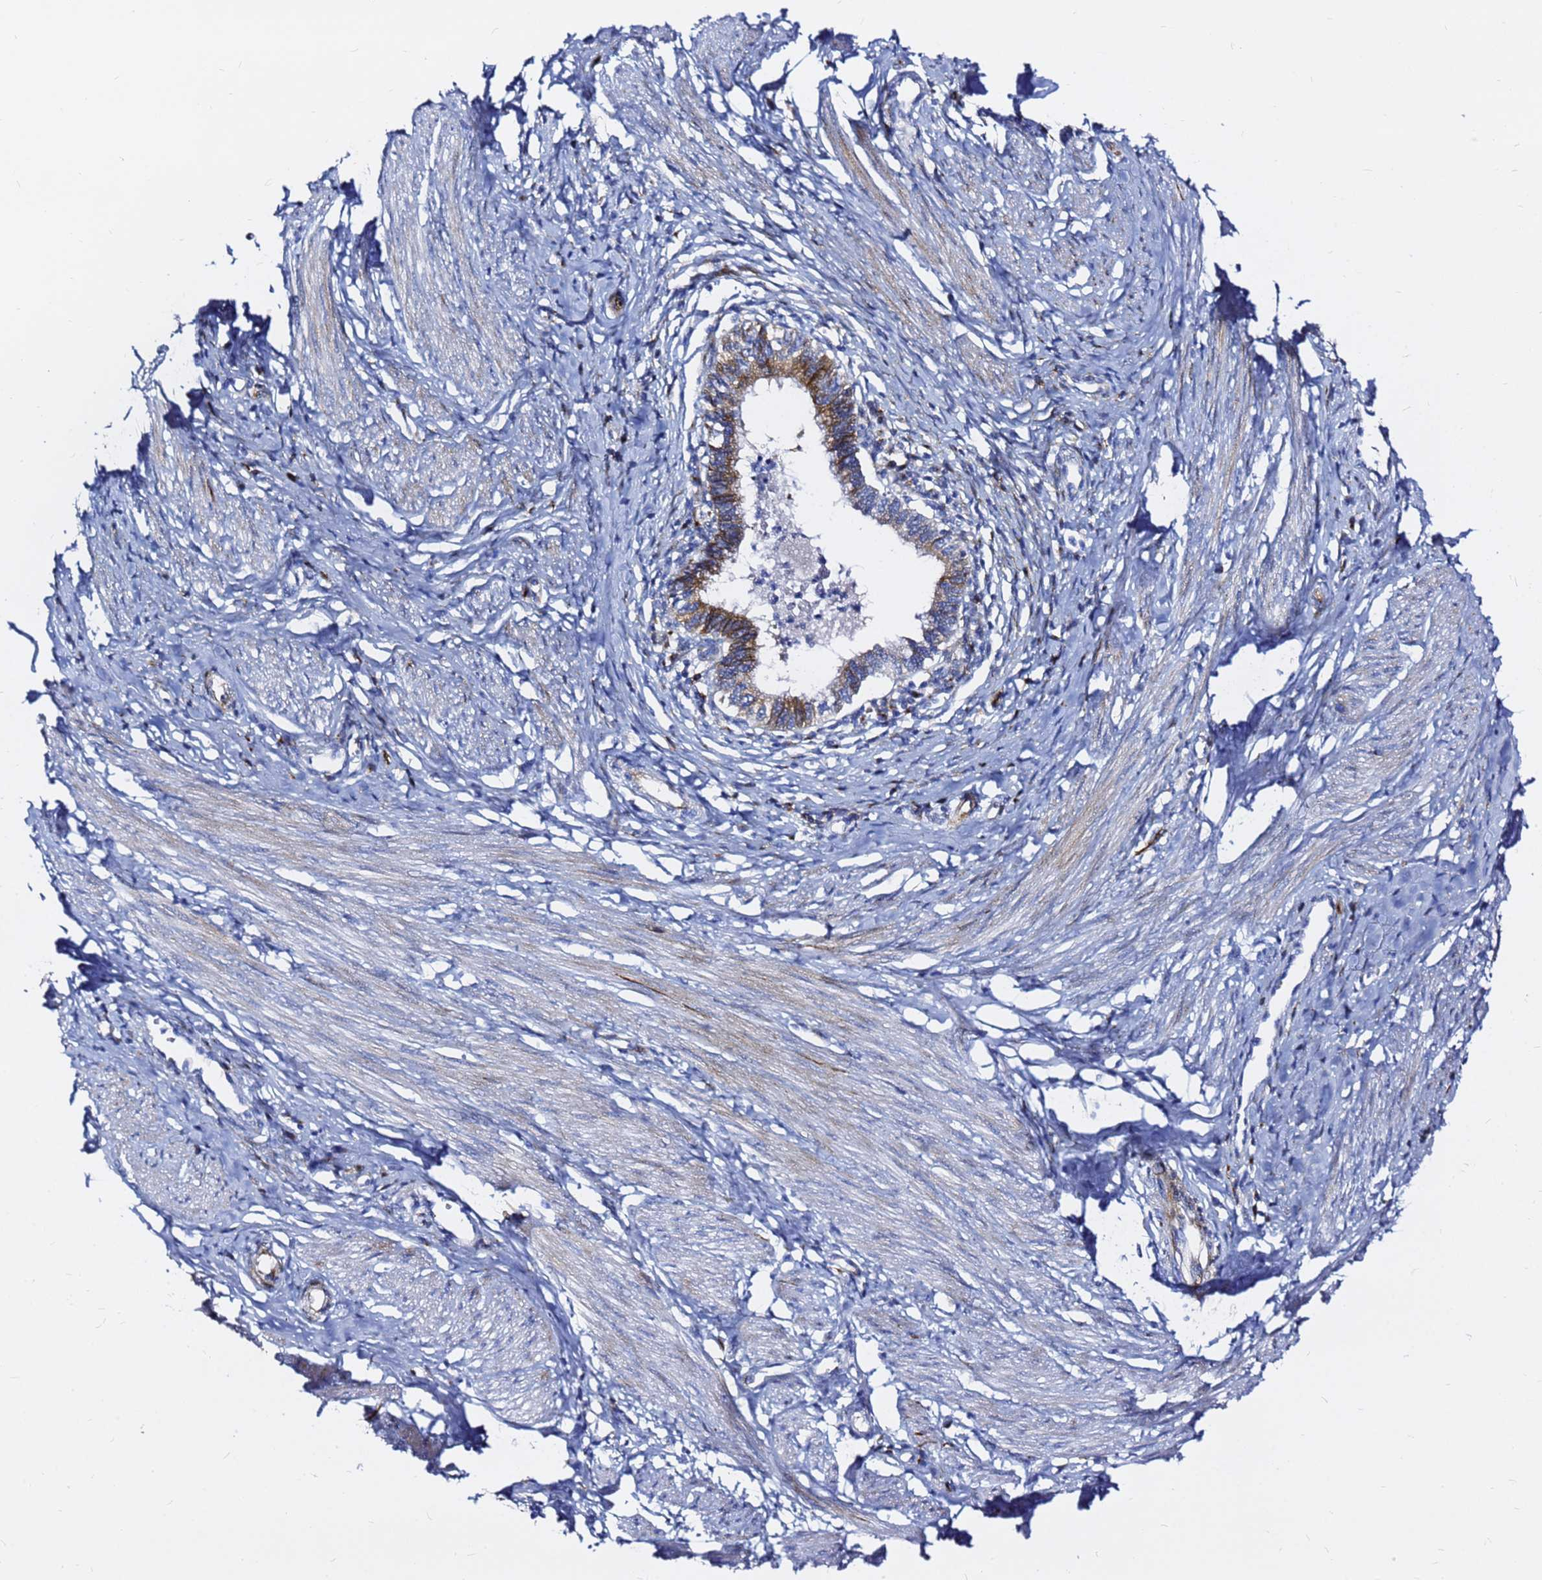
{"staining": {"intensity": "moderate", "quantity": ">75%", "location": "cytoplasmic/membranous"}, "tissue": "cervical cancer", "cell_type": "Tumor cells", "image_type": "cancer", "snomed": [{"axis": "morphology", "description": "Adenocarcinoma, NOS"}, {"axis": "topography", "description": "Cervix"}], "caption": "IHC (DAB (3,3'-diaminobenzidine)) staining of adenocarcinoma (cervical) reveals moderate cytoplasmic/membranous protein staining in about >75% of tumor cells.", "gene": "TUBA8", "patient": {"sex": "female", "age": 36}}